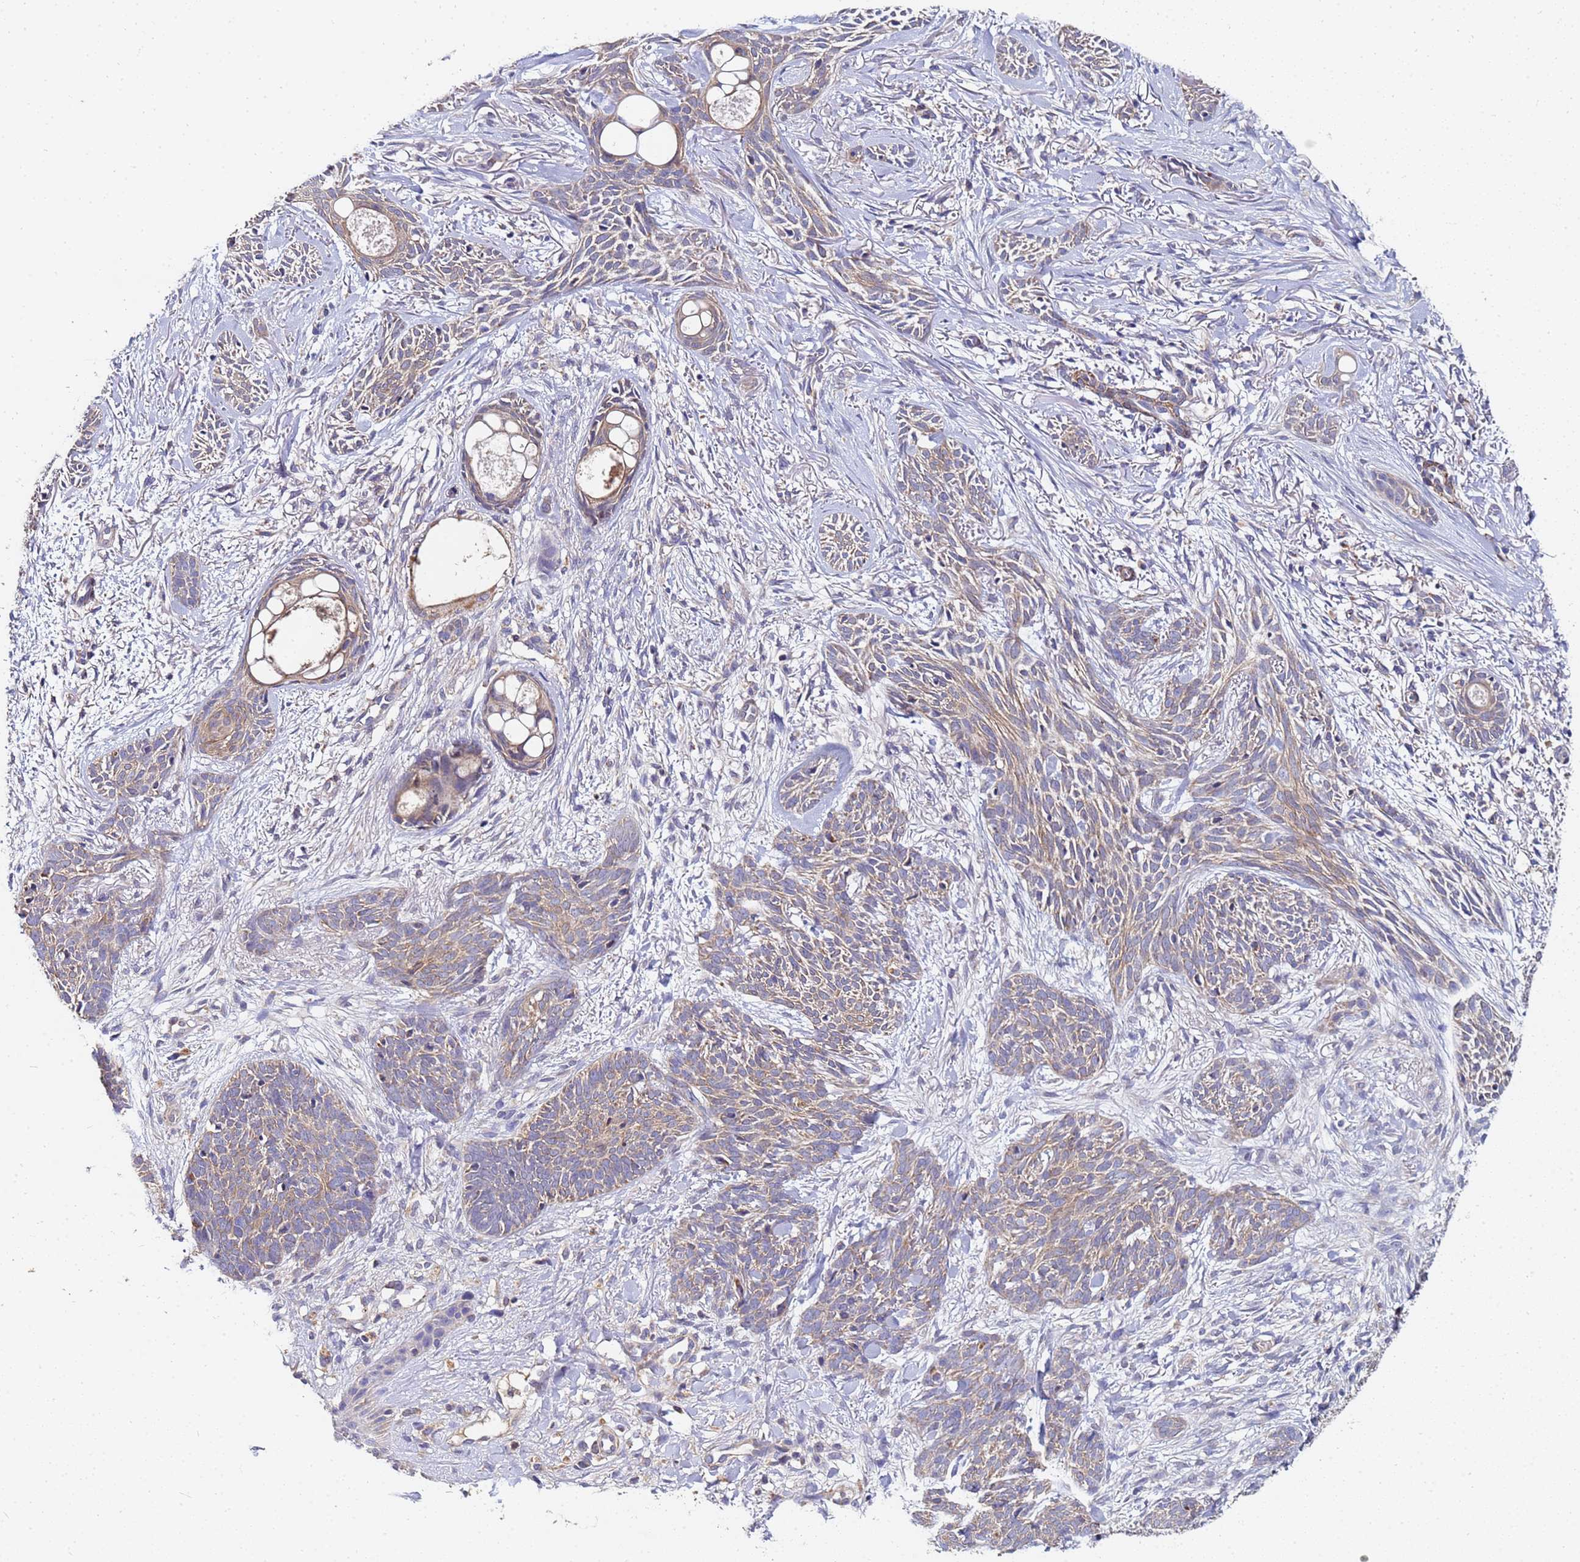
{"staining": {"intensity": "weak", "quantity": "25%-75%", "location": "cytoplasmic/membranous"}, "tissue": "skin cancer", "cell_type": "Tumor cells", "image_type": "cancer", "snomed": [{"axis": "morphology", "description": "Basal cell carcinoma"}, {"axis": "topography", "description": "Skin"}], "caption": "Protein staining of skin cancer tissue demonstrates weak cytoplasmic/membranous expression in approximately 25%-75% of tumor cells.", "gene": "C5orf34", "patient": {"sex": "female", "age": 59}}